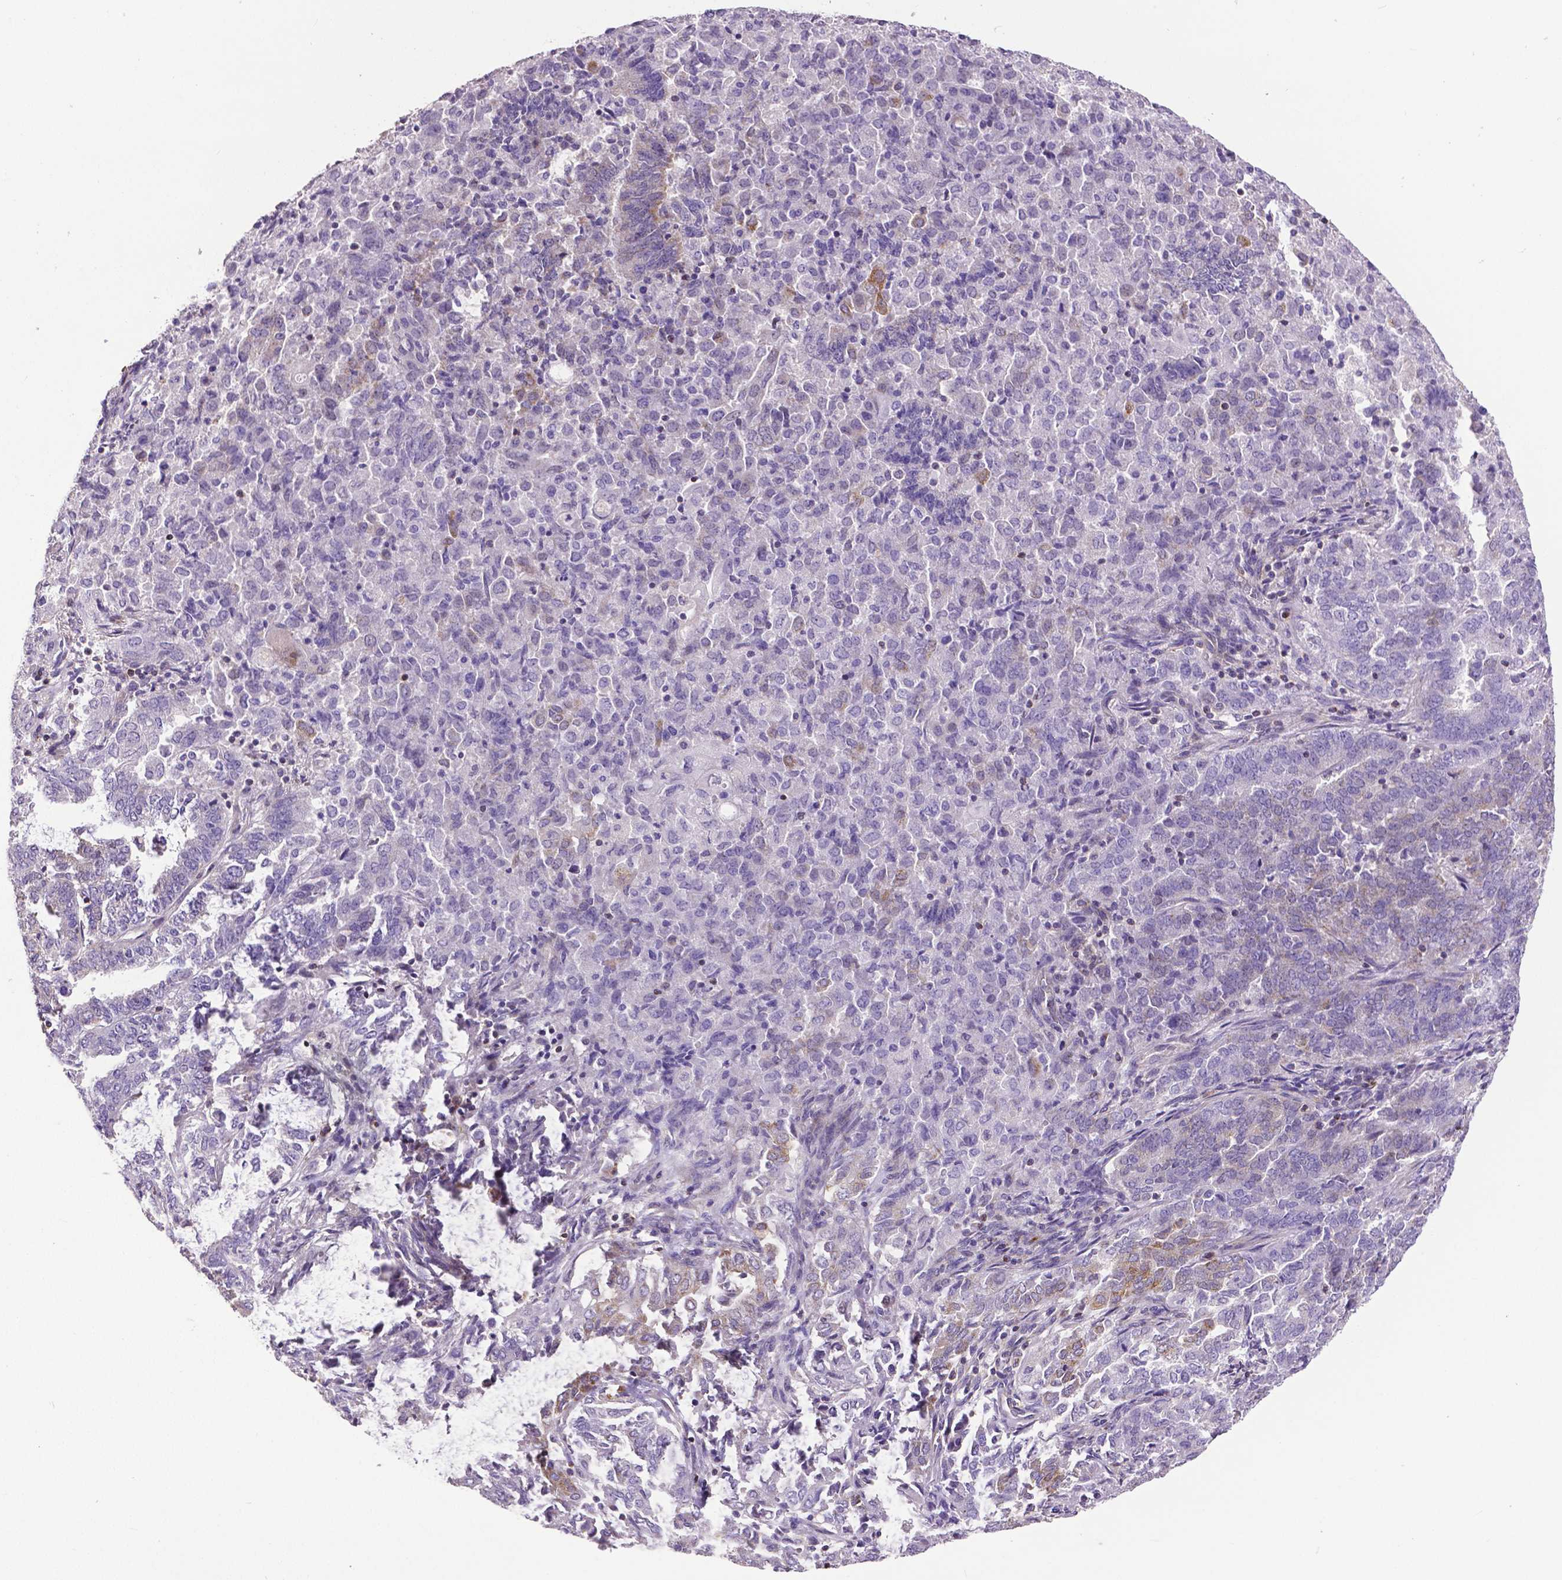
{"staining": {"intensity": "negative", "quantity": "none", "location": "none"}, "tissue": "endometrial cancer", "cell_type": "Tumor cells", "image_type": "cancer", "snomed": [{"axis": "morphology", "description": "Adenocarcinoma, NOS"}, {"axis": "topography", "description": "Endometrium"}], "caption": "Micrograph shows no significant protein positivity in tumor cells of endometrial cancer.", "gene": "MCL1", "patient": {"sex": "female", "age": 72}}